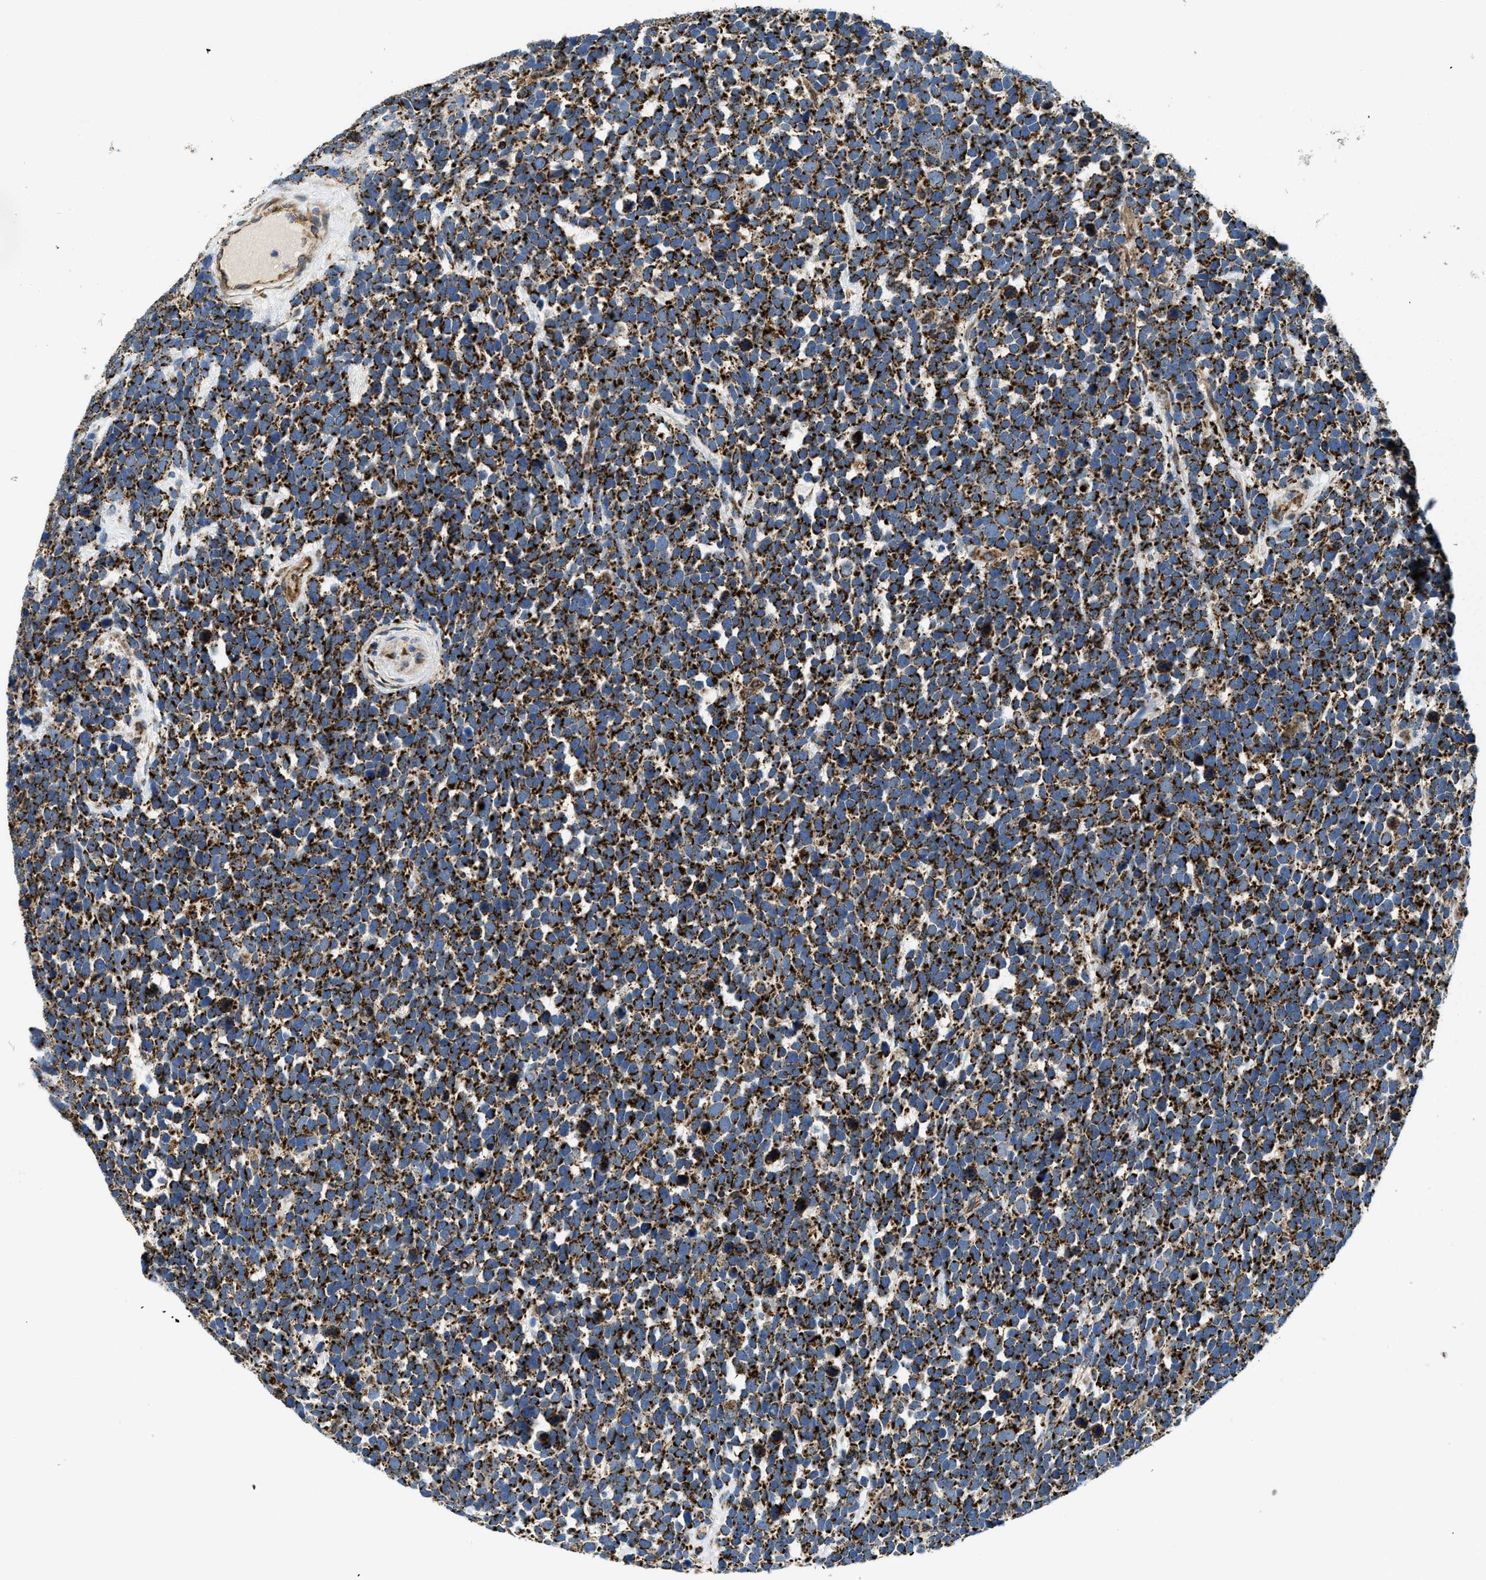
{"staining": {"intensity": "strong", "quantity": ">75%", "location": "cytoplasmic/membranous"}, "tissue": "urothelial cancer", "cell_type": "Tumor cells", "image_type": "cancer", "snomed": [{"axis": "morphology", "description": "Urothelial carcinoma, High grade"}, {"axis": "topography", "description": "Urinary bladder"}], "caption": "About >75% of tumor cells in human urothelial cancer show strong cytoplasmic/membranous protein expression as visualized by brown immunohistochemical staining.", "gene": "STK33", "patient": {"sex": "female", "age": 82}}